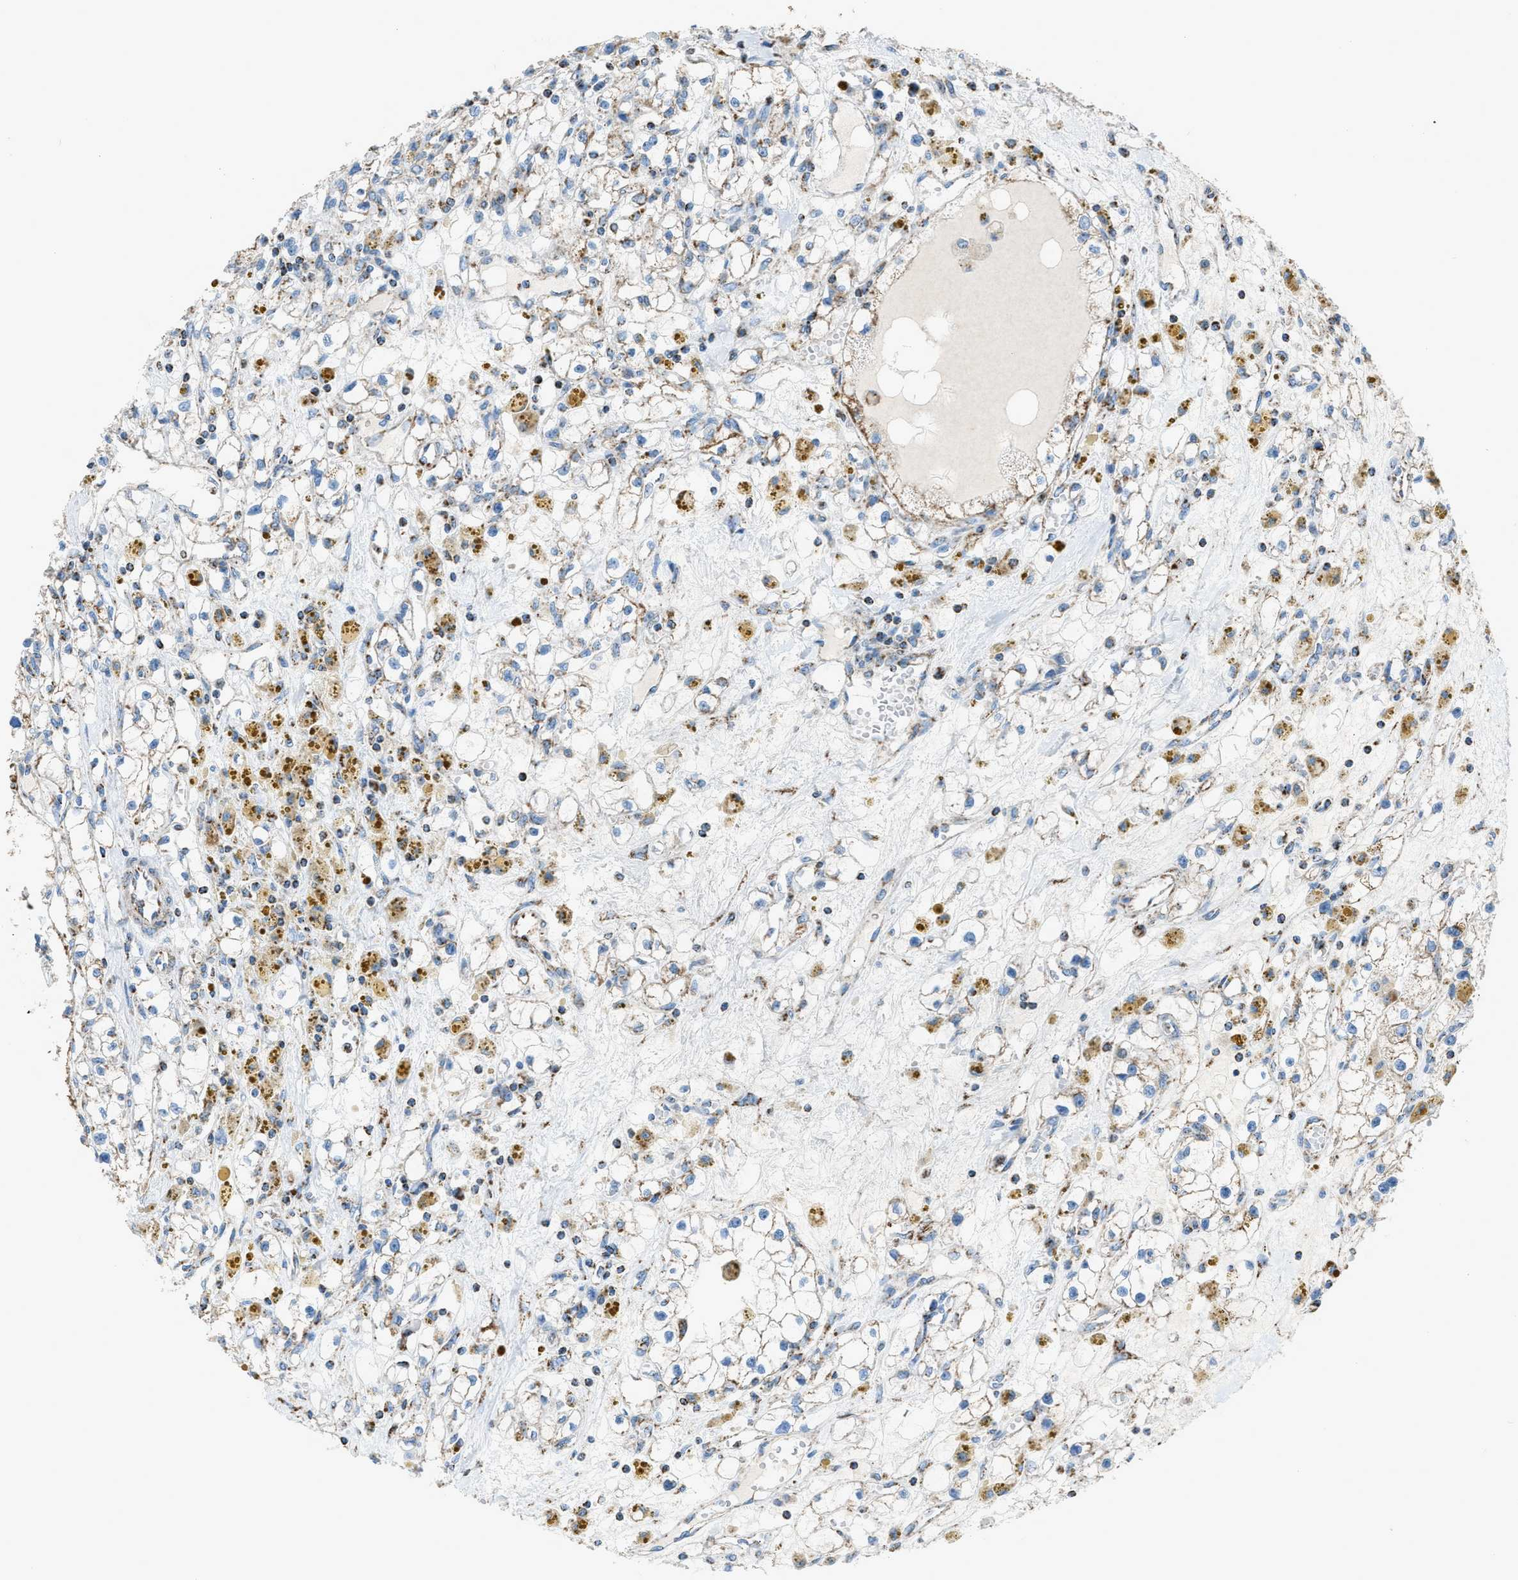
{"staining": {"intensity": "moderate", "quantity": "25%-75%", "location": "cytoplasmic/membranous"}, "tissue": "renal cancer", "cell_type": "Tumor cells", "image_type": "cancer", "snomed": [{"axis": "morphology", "description": "Adenocarcinoma, NOS"}, {"axis": "topography", "description": "Kidney"}], "caption": "High-magnification brightfield microscopy of renal cancer (adenocarcinoma) stained with DAB (3,3'-diaminobenzidine) (brown) and counterstained with hematoxylin (blue). tumor cells exhibit moderate cytoplasmic/membranous expression is appreciated in about25%-75% of cells.", "gene": "MDH2", "patient": {"sex": "male", "age": 56}}